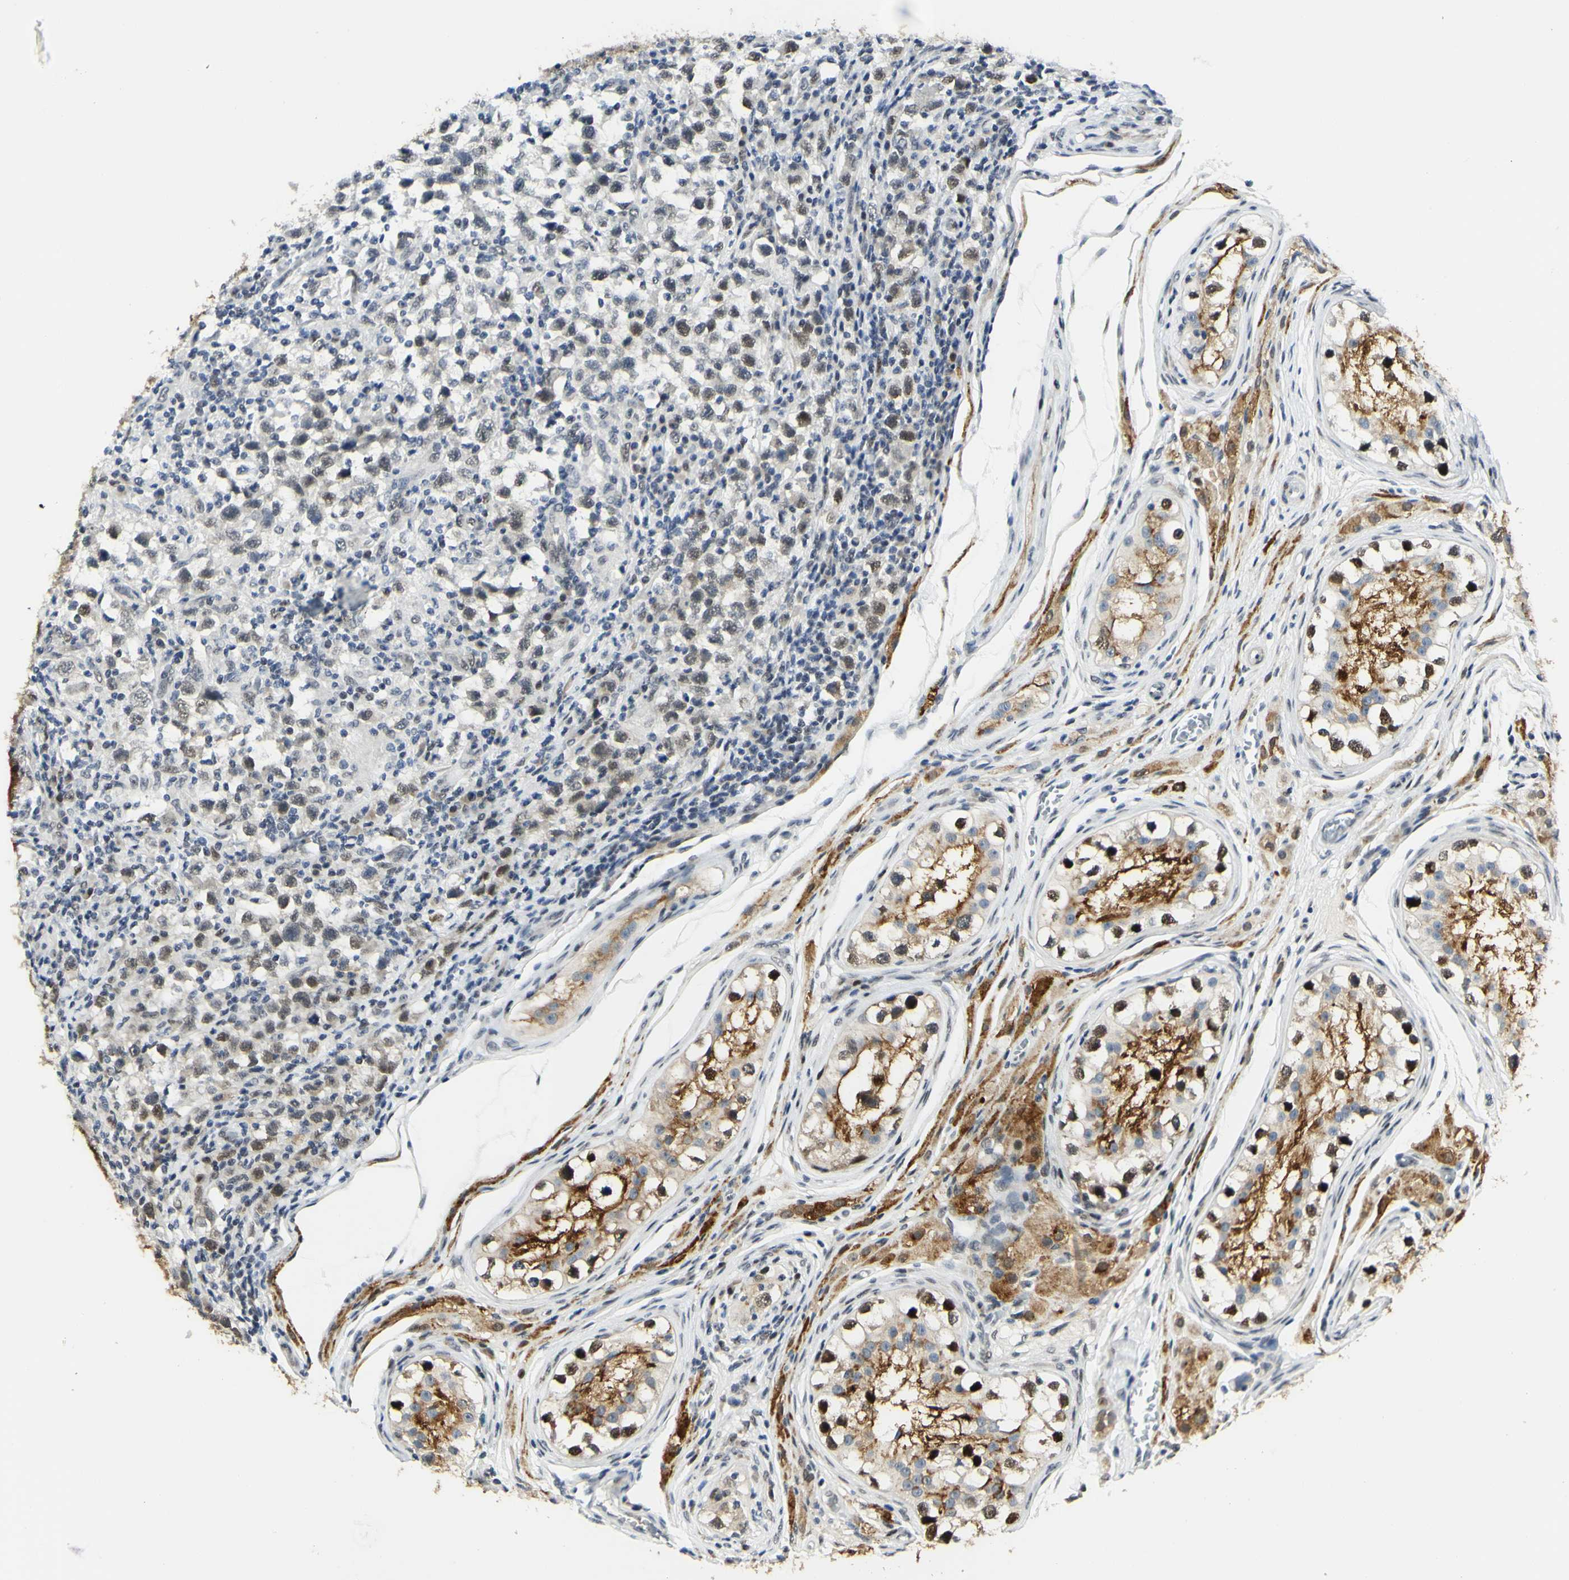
{"staining": {"intensity": "weak", "quantity": "25%-75%", "location": "nuclear"}, "tissue": "testis cancer", "cell_type": "Tumor cells", "image_type": "cancer", "snomed": [{"axis": "morphology", "description": "Carcinoma, Embryonal, NOS"}, {"axis": "topography", "description": "Testis"}], "caption": "Embryonal carcinoma (testis) was stained to show a protein in brown. There is low levels of weak nuclear staining in about 25%-75% of tumor cells. The staining was performed using DAB (3,3'-diaminobenzidine), with brown indicating positive protein expression. Nuclei are stained blue with hematoxylin.", "gene": "DDX1", "patient": {"sex": "male", "age": 21}}